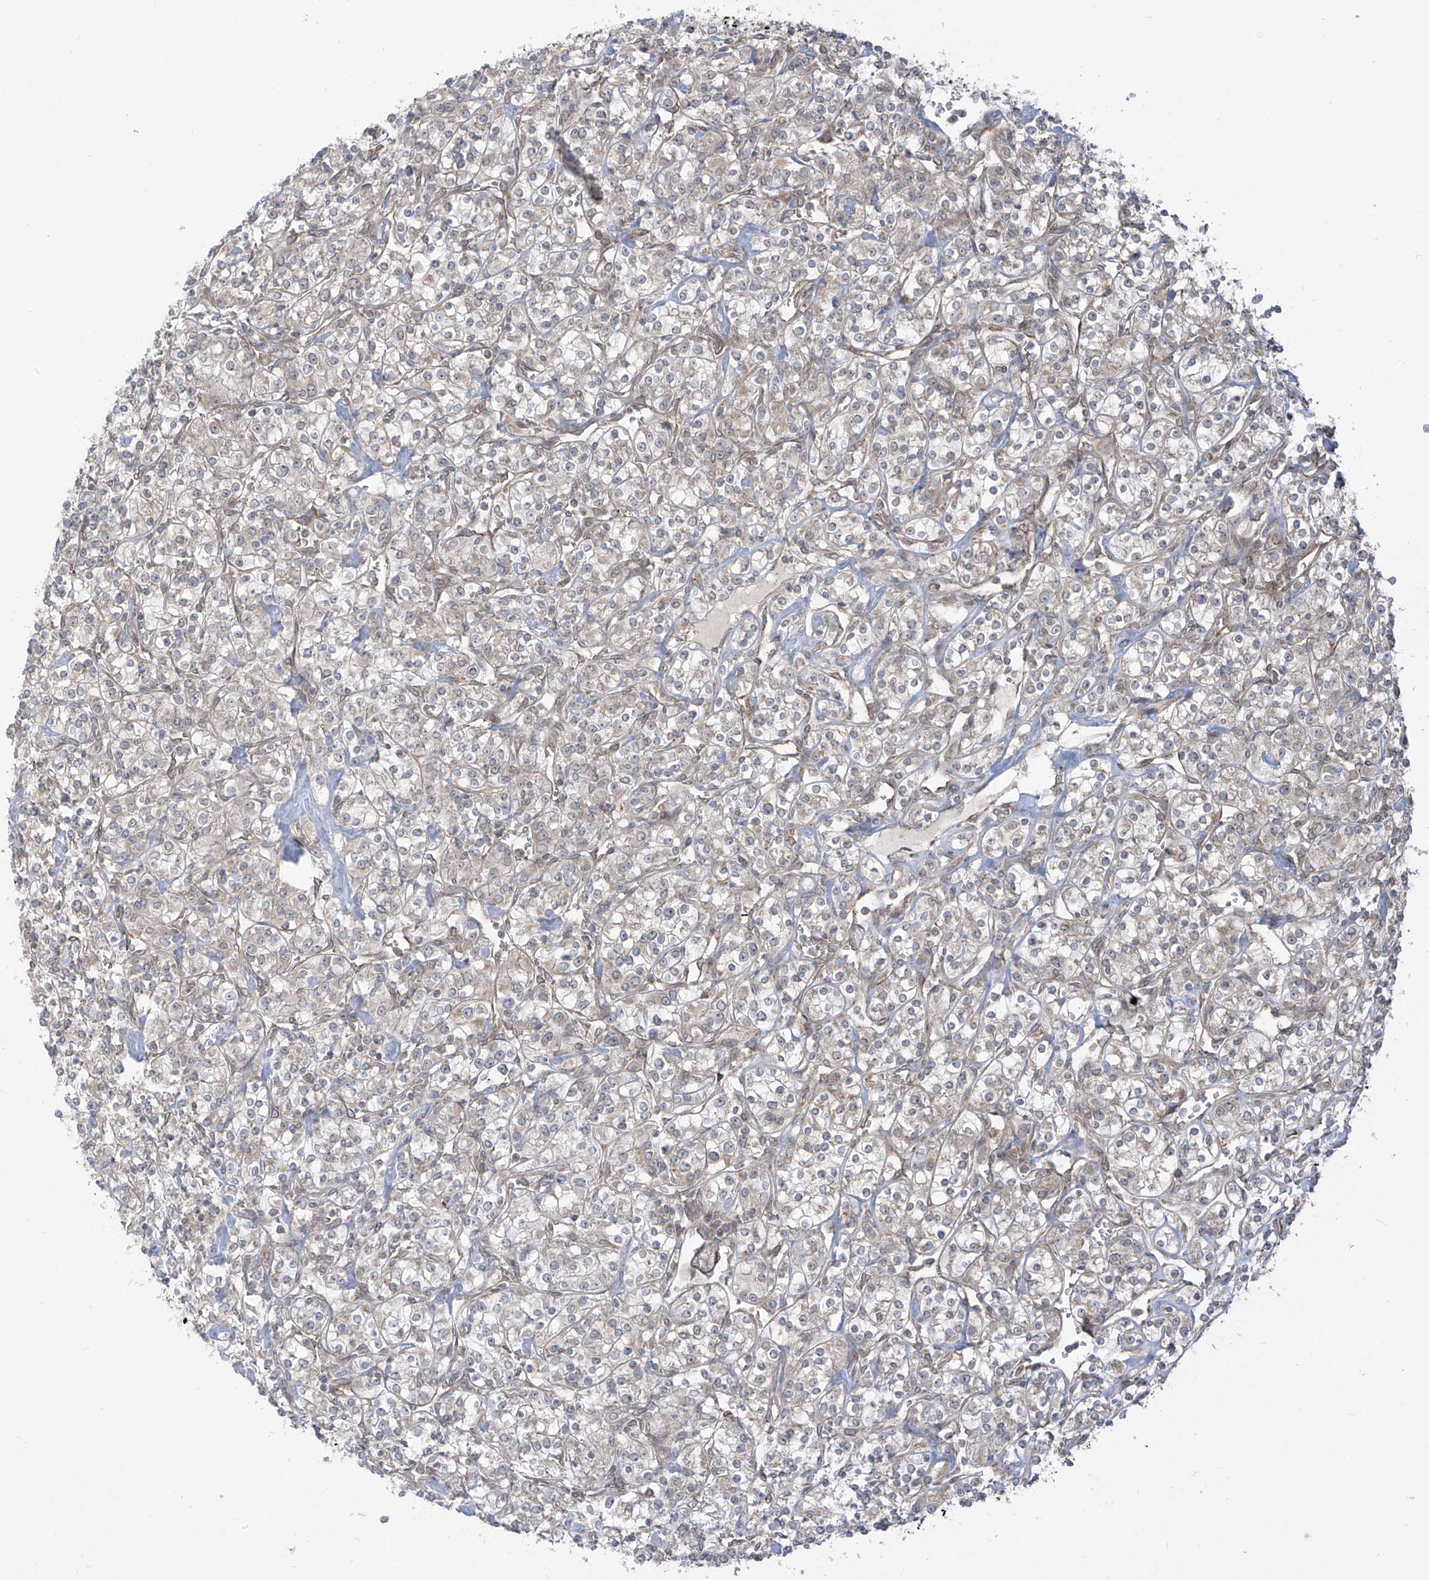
{"staining": {"intensity": "negative", "quantity": "none", "location": "none"}, "tissue": "renal cancer", "cell_type": "Tumor cells", "image_type": "cancer", "snomed": [{"axis": "morphology", "description": "Adenocarcinoma, NOS"}, {"axis": "topography", "description": "Kidney"}], "caption": "DAB (3,3'-diaminobenzidine) immunohistochemical staining of adenocarcinoma (renal) exhibits no significant positivity in tumor cells.", "gene": "TRIM67", "patient": {"sex": "male", "age": 77}}